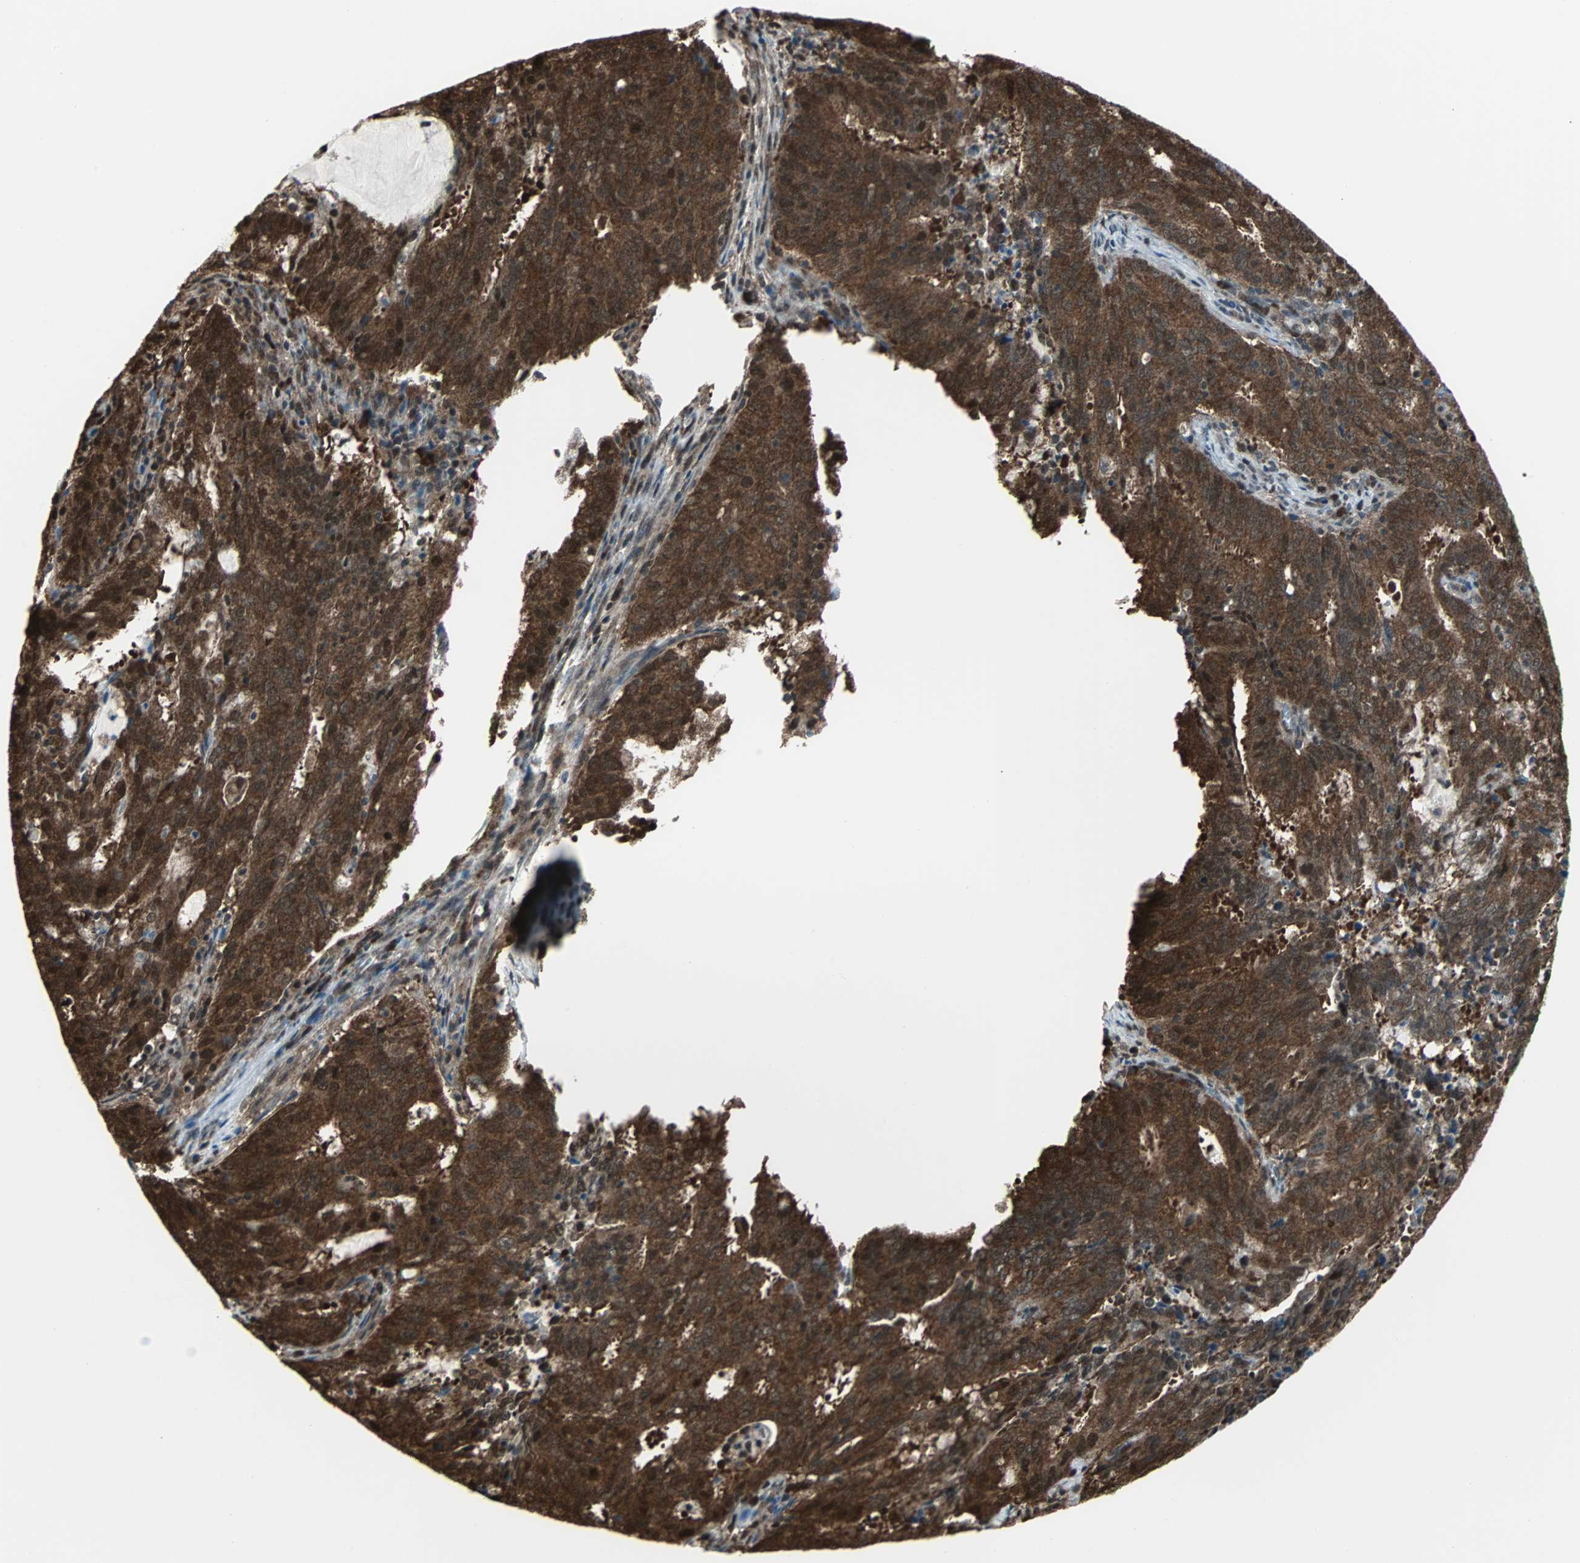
{"staining": {"intensity": "strong", "quantity": ">75%", "location": "cytoplasmic/membranous,nuclear"}, "tissue": "cervical cancer", "cell_type": "Tumor cells", "image_type": "cancer", "snomed": [{"axis": "morphology", "description": "Adenocarcinoma, NOS"}, {"axis": "topography", "description": "Cervix"}], "caption": "IHC (DAB) staining of human cervical cancer displays strong cytoplasmic/membranous and nuclear protein staining in approximately >75% of tumor cells.", "gene": "VCP", "patient": {"sex": "female", "age": 44}}